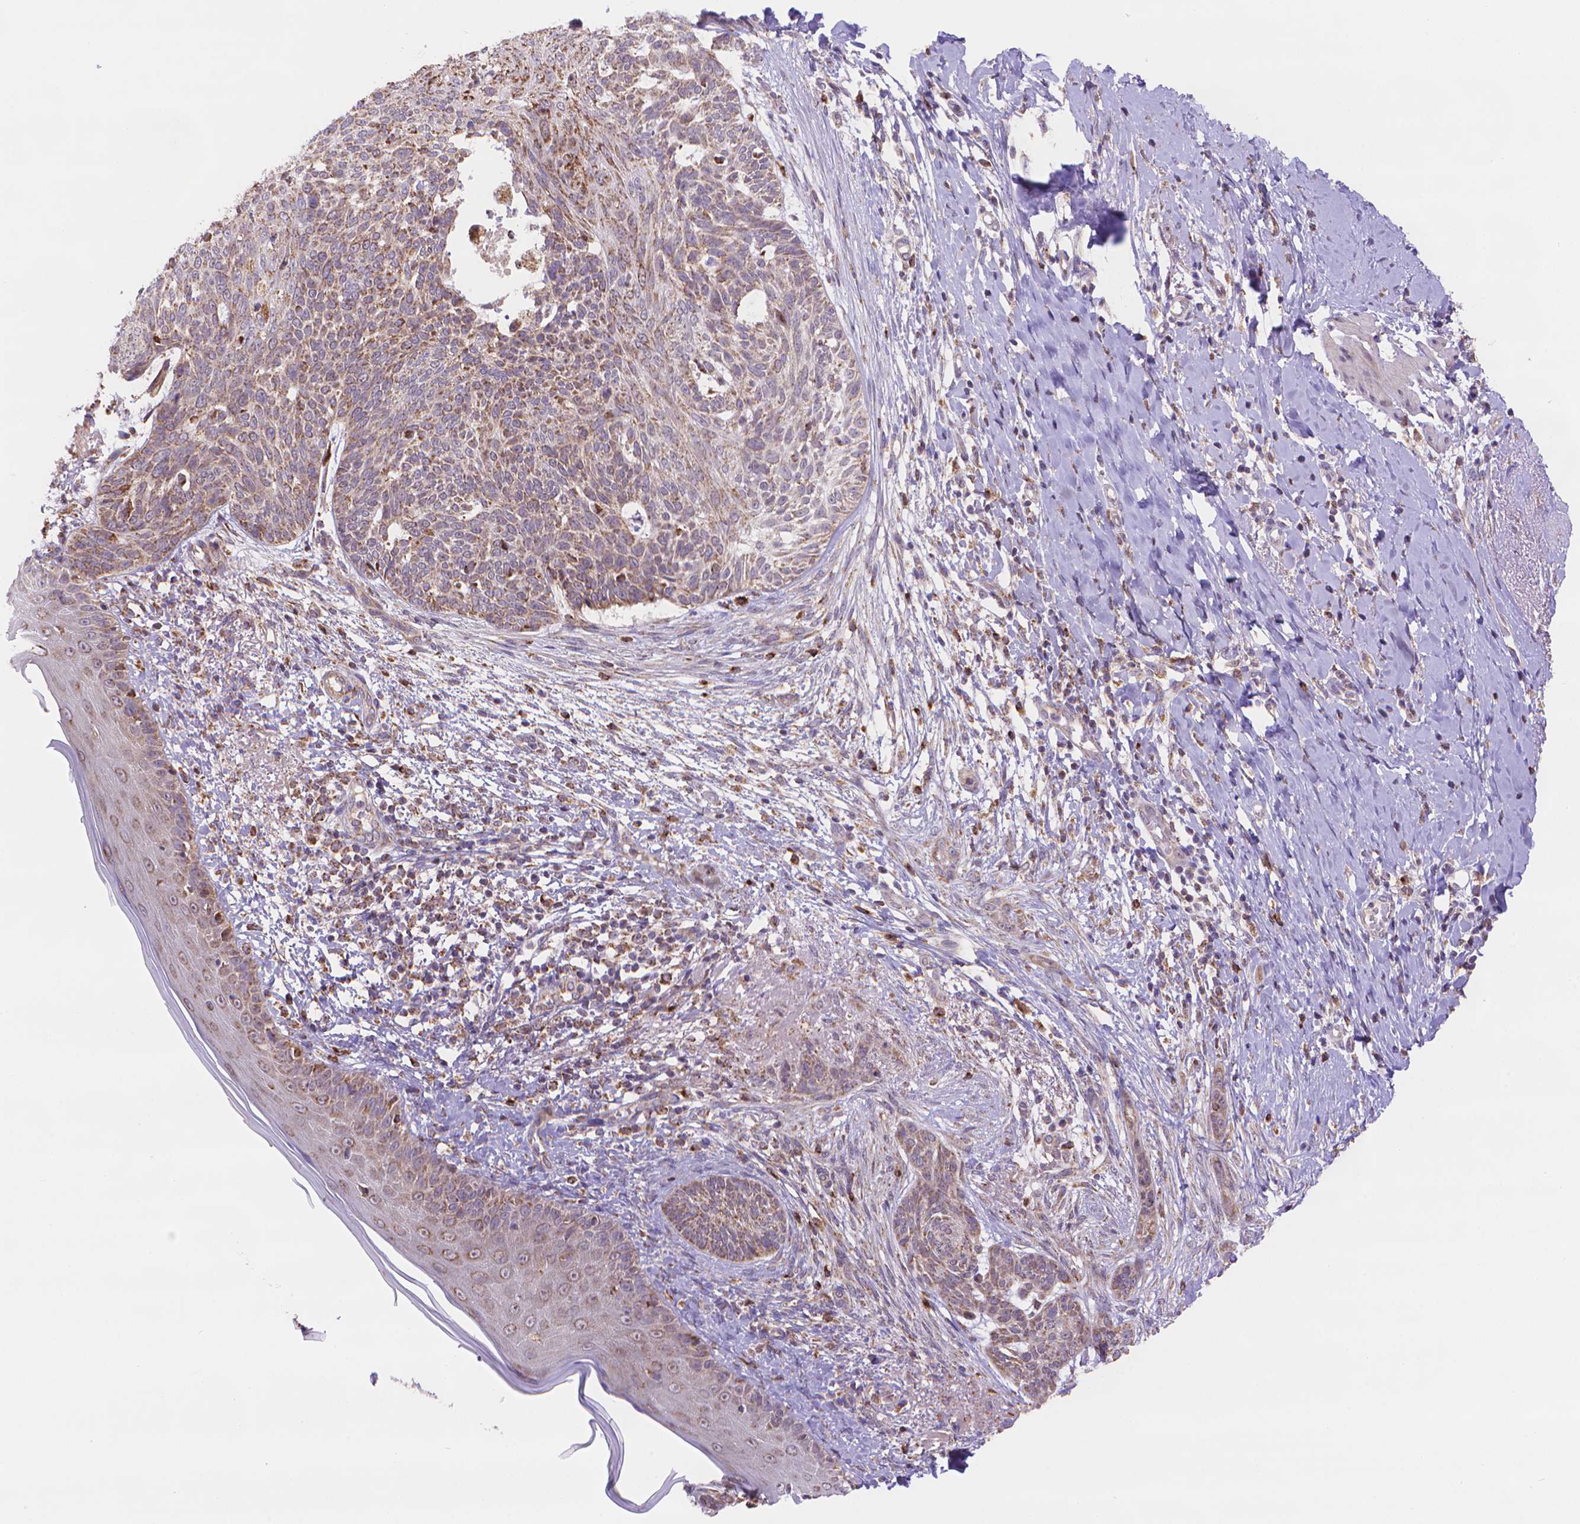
{"staining": {"intensity": "moderate", "quantity": ">75%", "location": "cytoplasmic/membranous"}, "tissue": "skin cancer", "cell_type": "Tumor cells", "image_type": "cancer", "snomed": [{"axis": "morphology", "description": "Normal tissue, NOS"}, {"axis": "morphology", "description": "Basal cell carcinoma"}, {"axis": "topography", "description": "Skin"}], "caption": "Human skin basal cell carcinoma stained for a protein (brown) shows moderate cytoplasmic/membranous positive positivity in about >75% of tumor cells.", "gene": "CYYR1", "patient": {"sex": "male", "age": 84}}